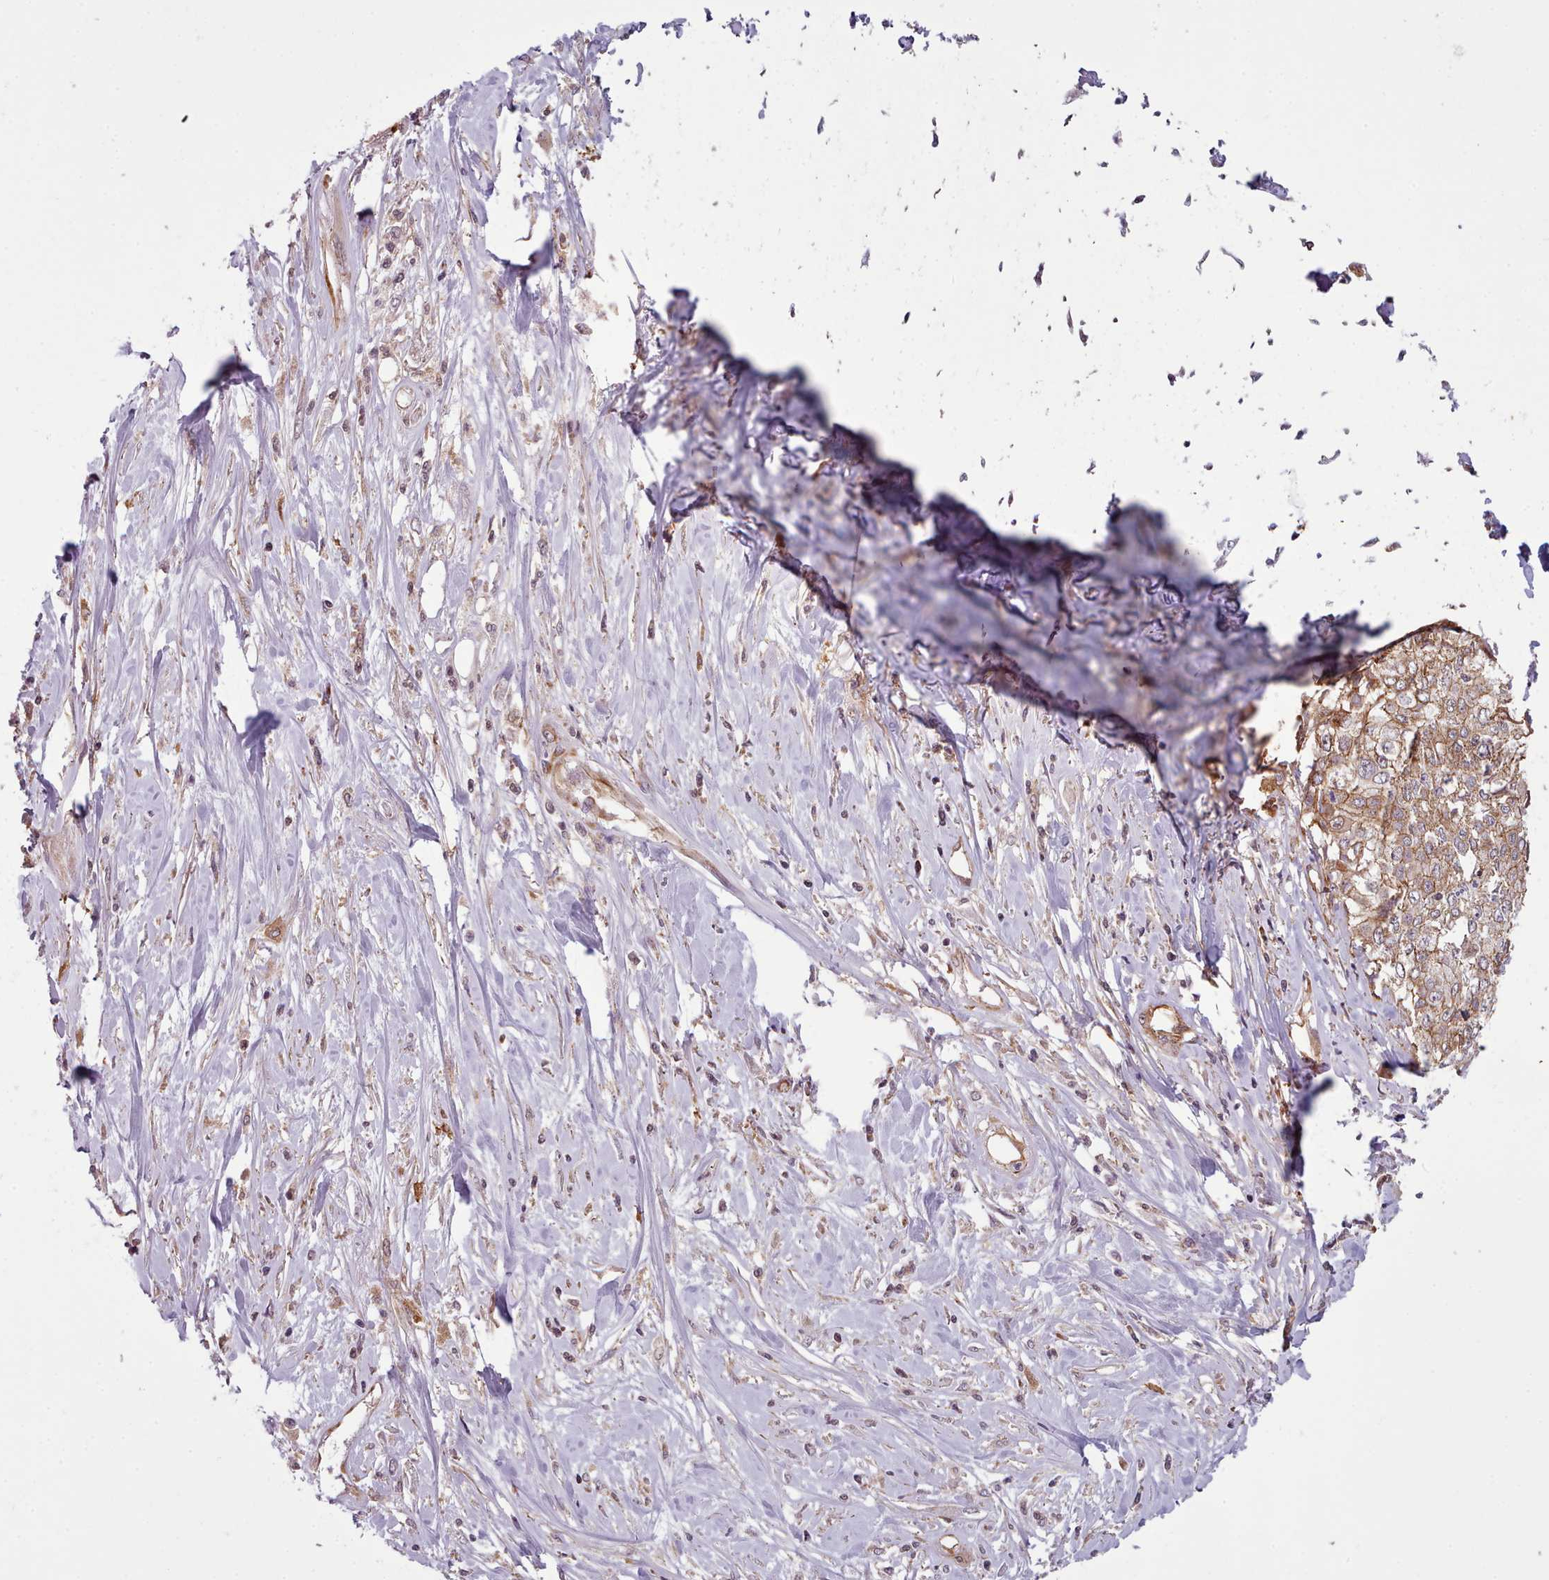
{"staining": {"intensity": "moderate", "quantity": ">75%", "location": "cytoplasmic/membranous"}, "tissue": "cervical cancer", "cell_type": "Tumor cells", "image_type": "cancer", "snomed": [{"axis": "morphology", "description": "Squamous cell carcinoma, NOS"}, {"axis": "topography", "description": "Cervix"}], "caption": "The immunohistochemical stain labels moderate cytoplasmic/membranous staining in tumor cells of cervical cancer tissue.", "gene": "MRPL46", "patient": {"sex": "female", "age": 31}}